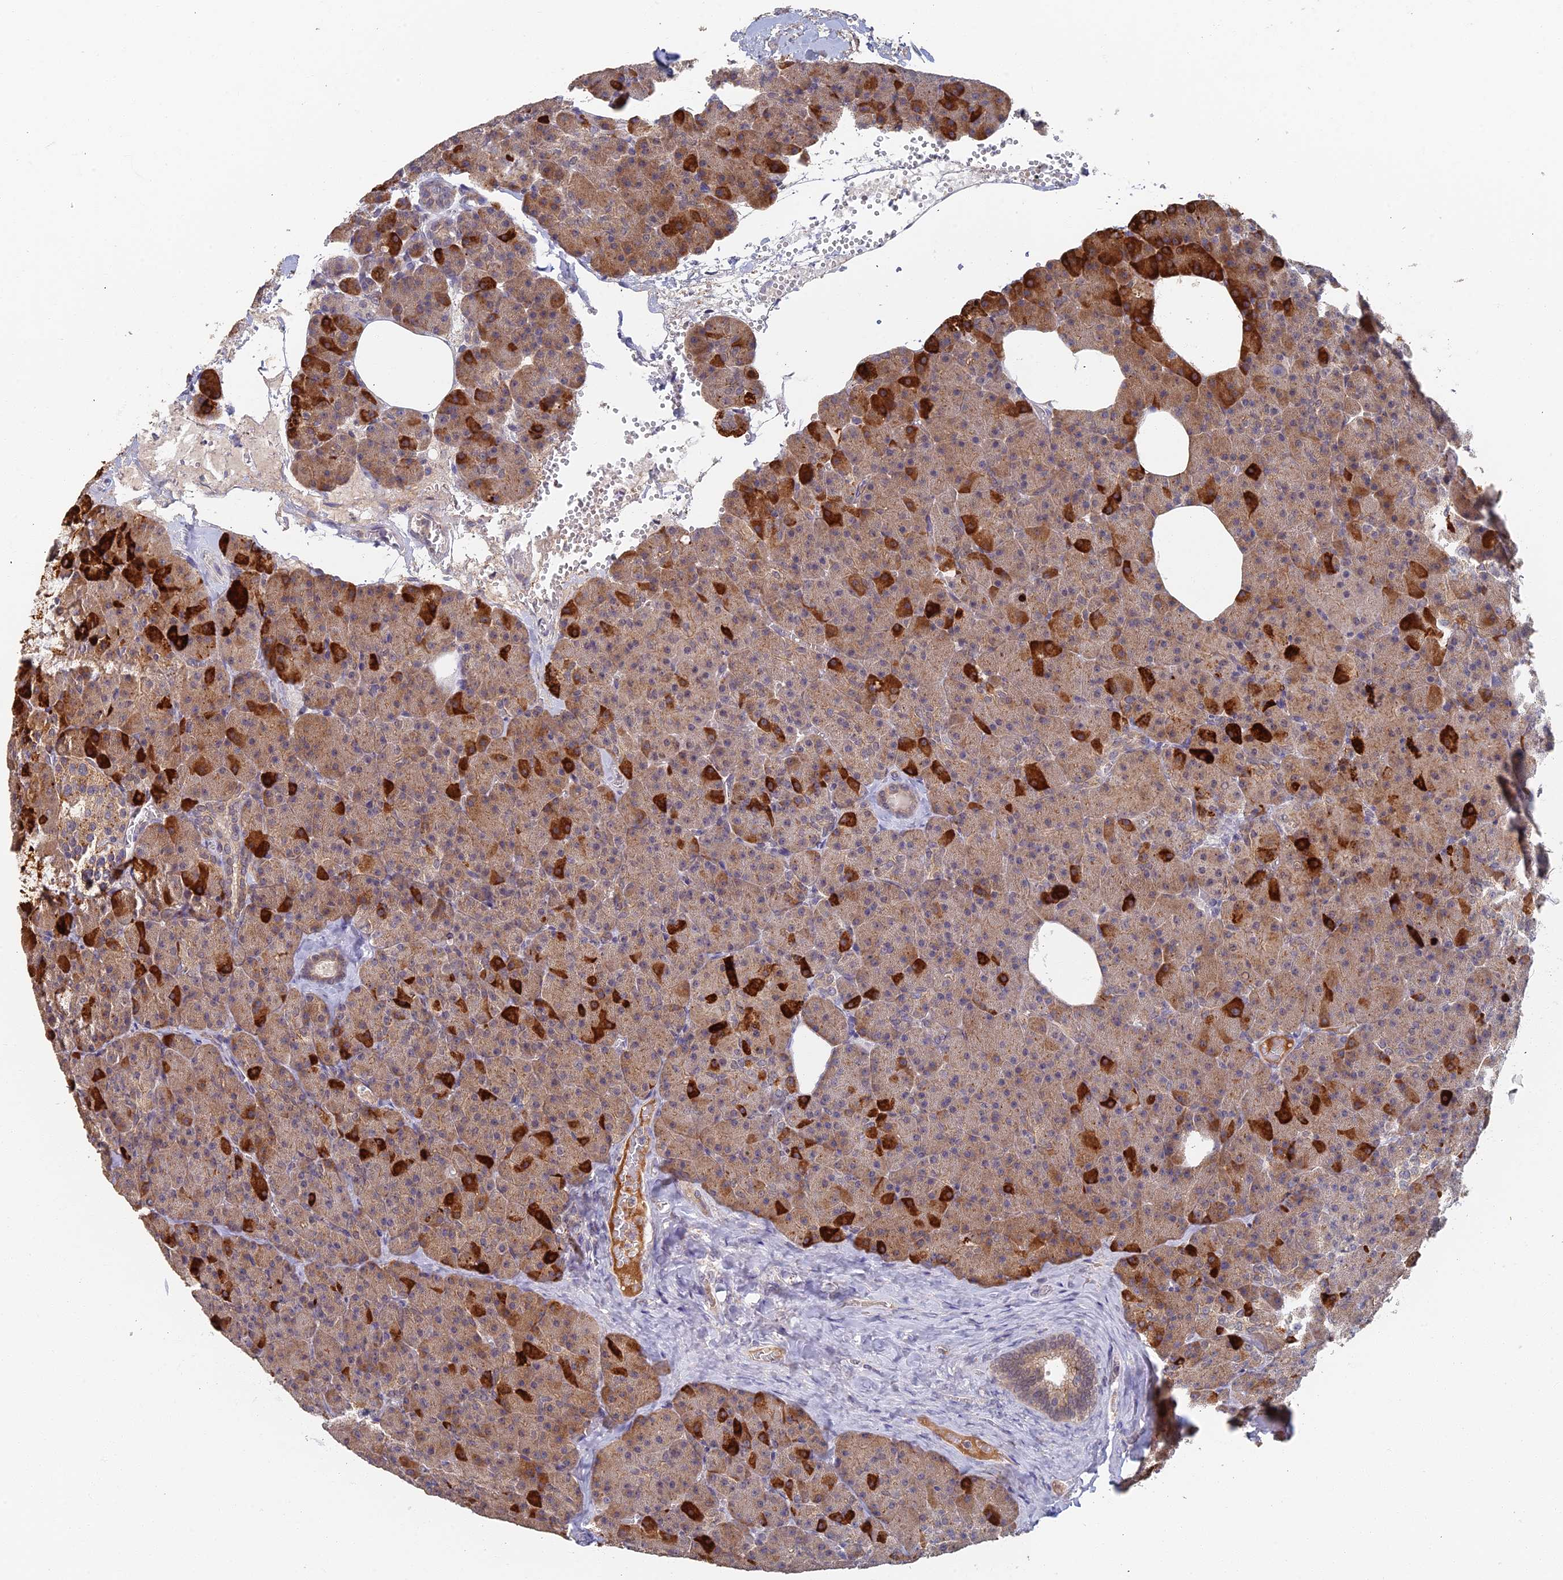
{"staining": {"intensity": "strong", "quantity": "25%-75%", "location": "cytoplasmic/membranous"}, "tissue": "pancreas", "cell_type": "Exocrine glandular cells", "image_type": "normal", "snomed": [{"axis": "morphology", "description": "Normal tissue, NOS"}, {"axis": "morphology", "description": "Carcinoid, malignant, NOS"}, {"axis": "topography", "description": "Pancreas"}], "caption": "About 25%-75% of exocrine glandular cells in normal human pancreas show strong cytoplasmic/membranous protein expression as visualized by brown immunohistochemical staining.", "gene": "GPATCH1", "patient": {"sex": "female", "age": 35}}